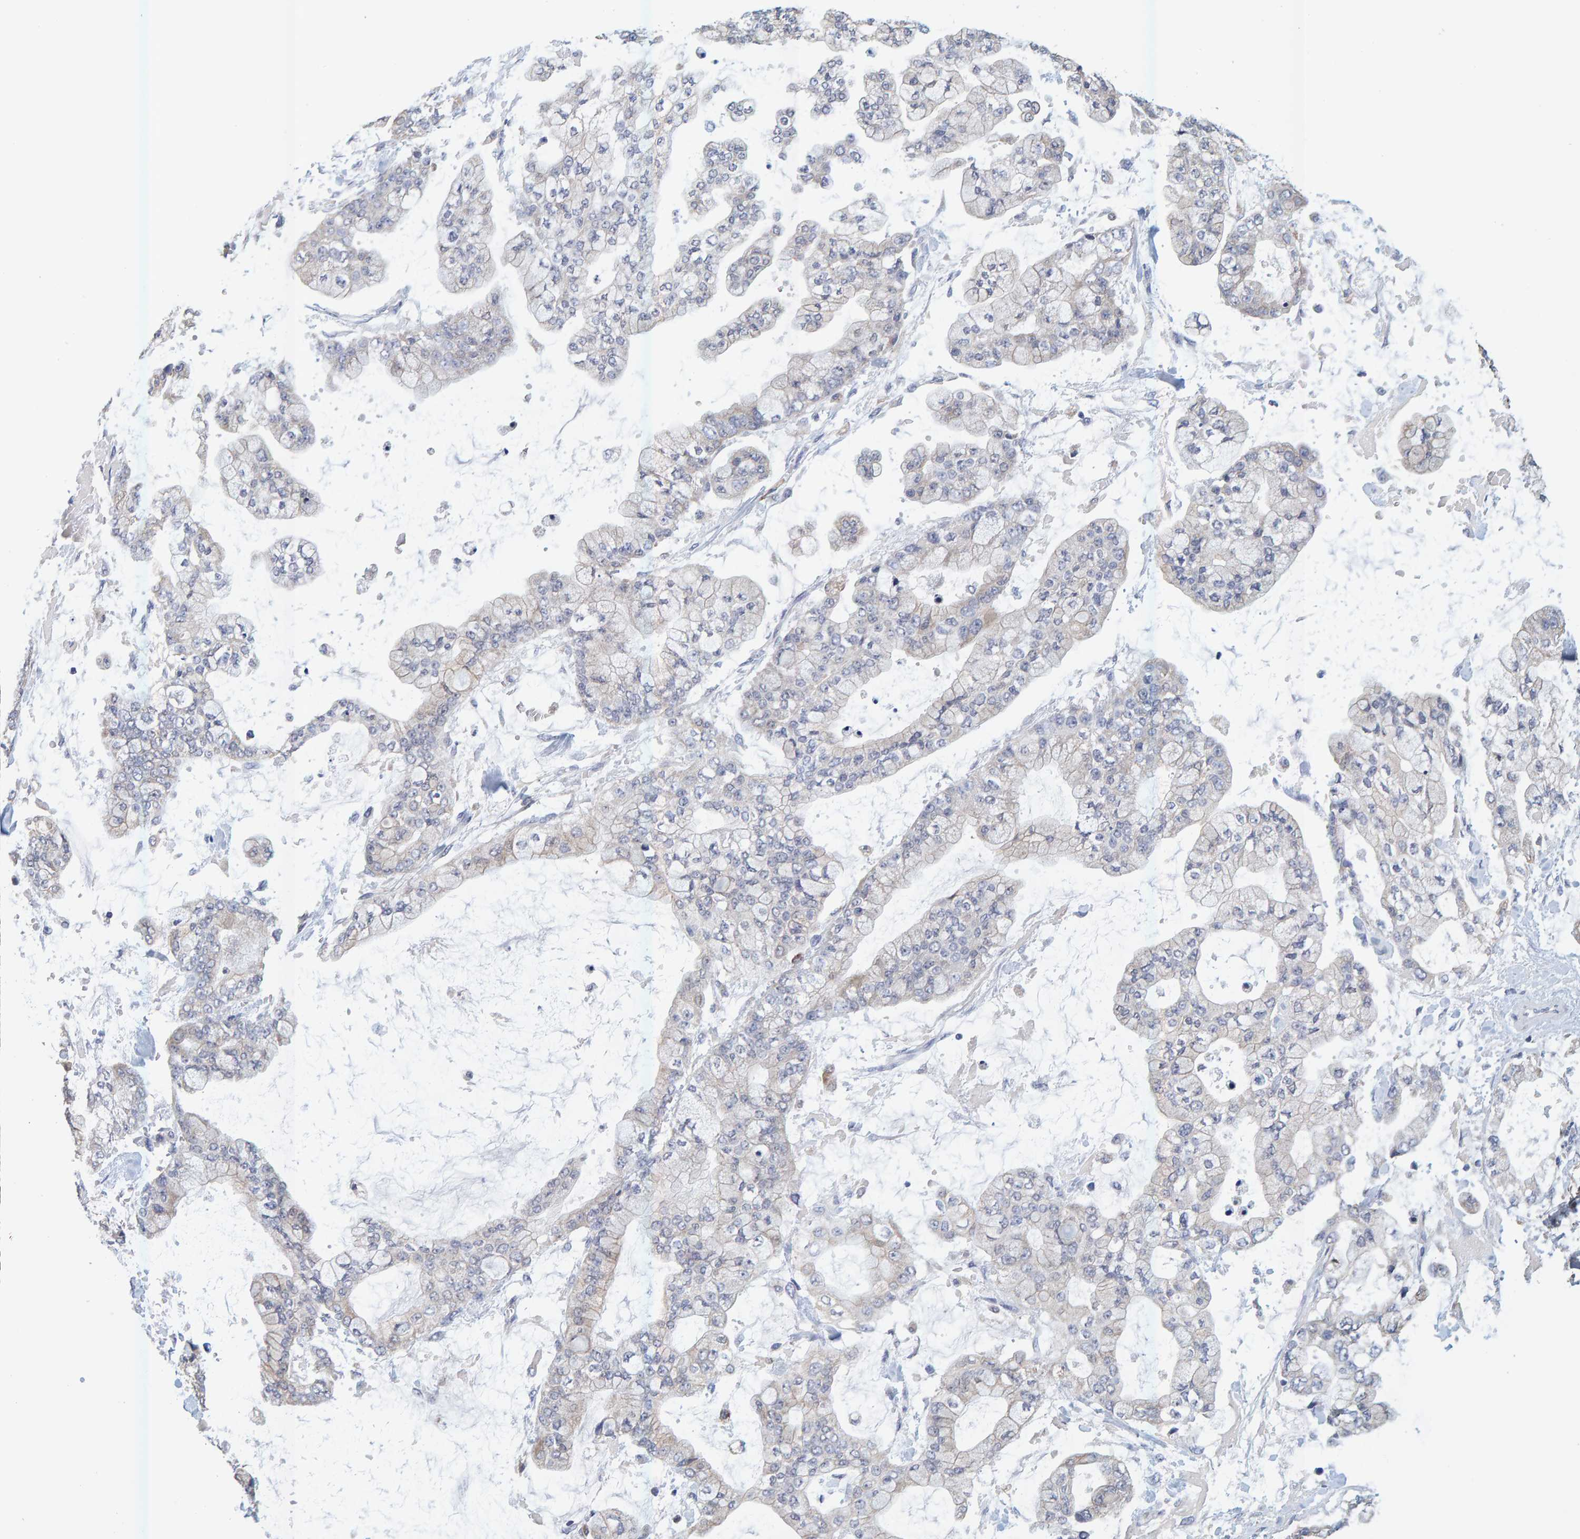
{"staining": {"intensity": "negative", "quantity": "none", "location": "none"}, "tissue": "stomach cancer", "cell_type": "Tumor cells", "image_type": "cancer", "snomed": [{"axis": "morphology", "description": "Normal tissue, NOS"}, {"axis": "morphology", "description": "Adenocarcinoma, NOS"}, {"axis": "topography", "description": "Stomach, upper"}, {"axis": "topography", "description": "Stomach"}], "caption": "DAB (3,3'-diaminobenzidine) immunohistochemical staining of human stomach cancer shows no significant expression in tumor cells.", "gene": "SGPL1", "patient": {"sex": "male", "age": 76}}